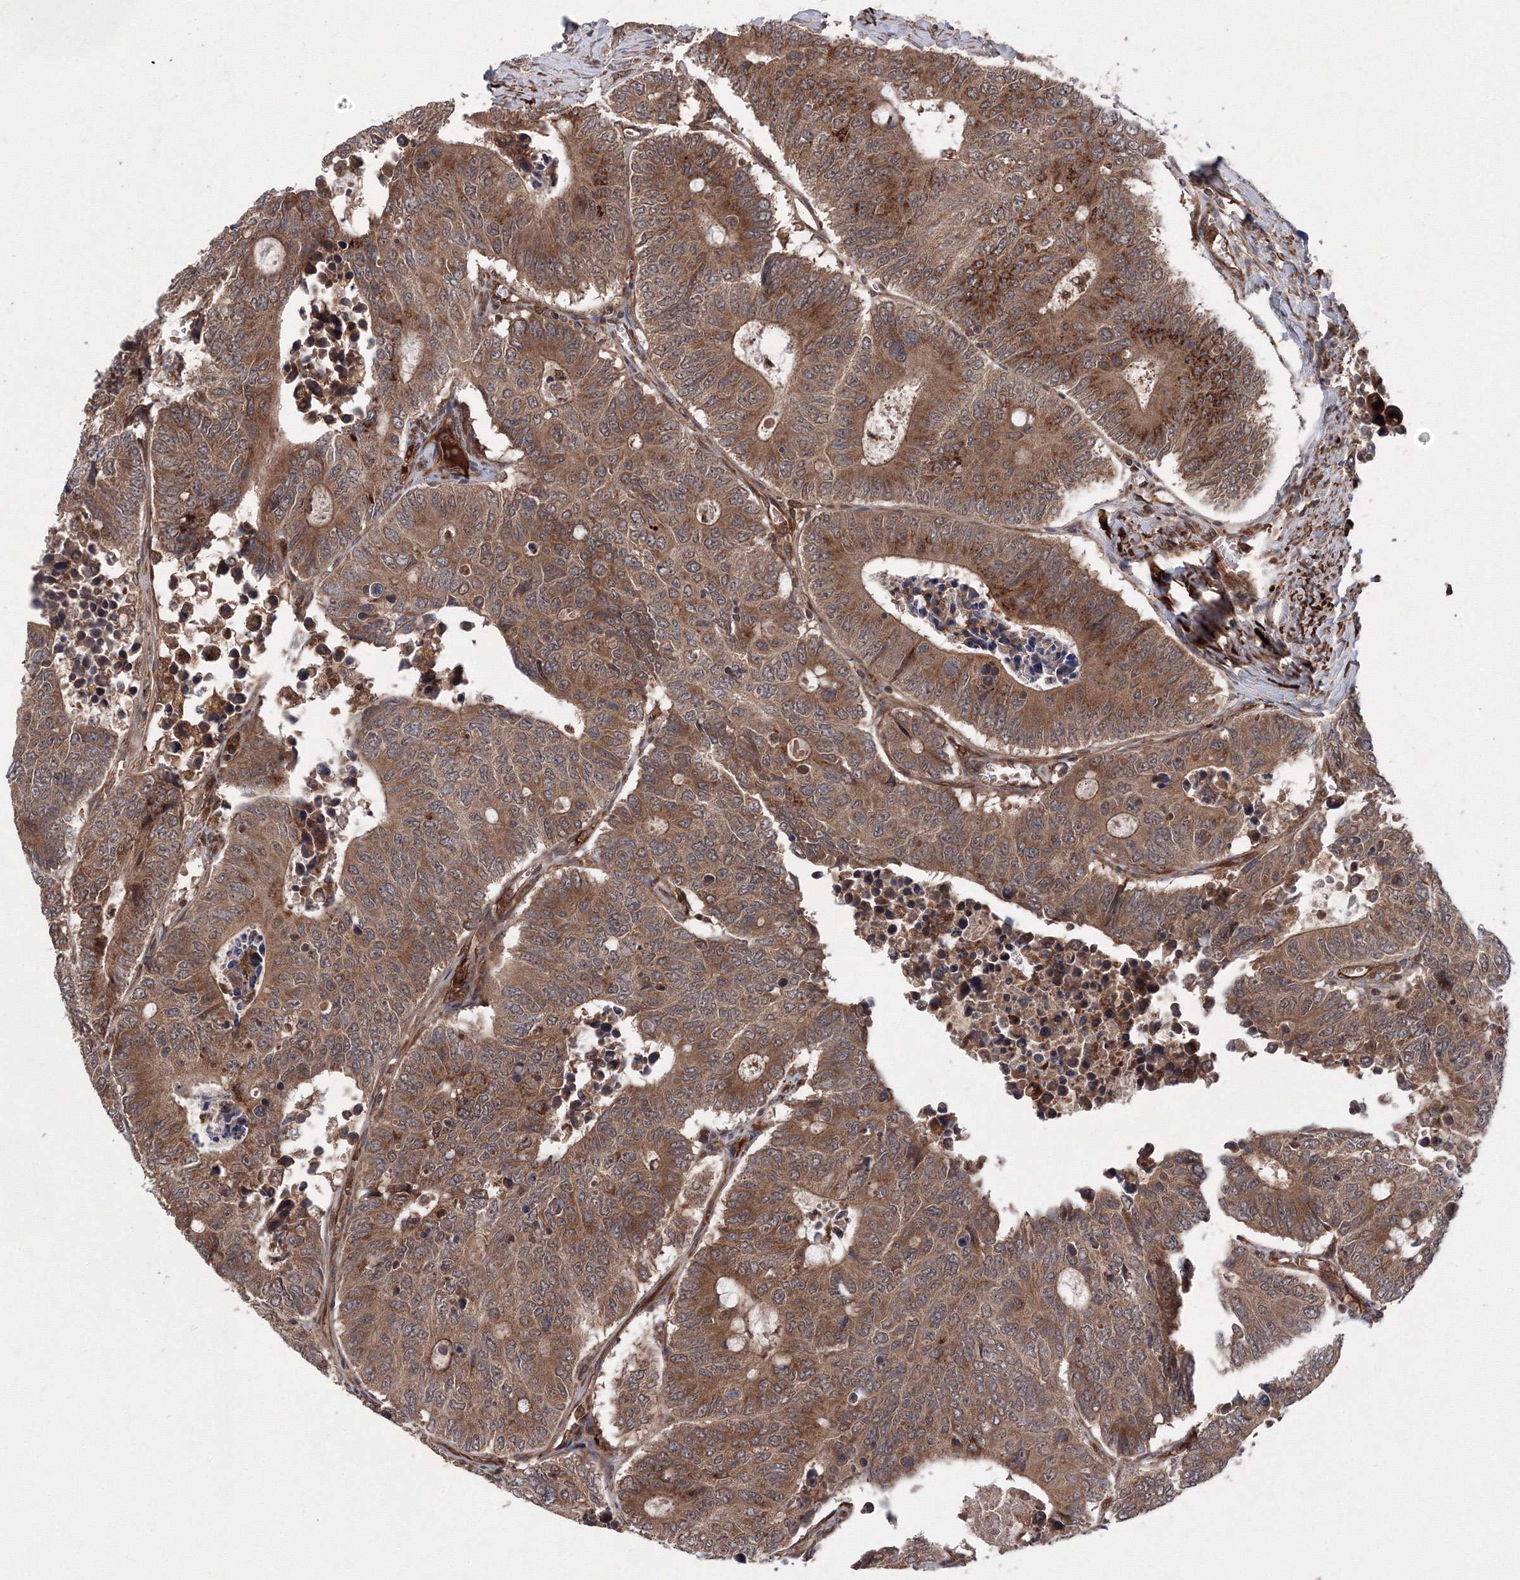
{"staining": {"intensity": "moderate", "quantity": ">75%", "location": "cytoplasmic/membranous"}, "tissue": "colorectal cancer", "cell_type": "Tumor cells", "image_type": "cancer", "snomed": [{"axis": "morphology", "description": "Adenocarcinoma, NOS"}, {"axis": "topography", "description": "Colon"}], "caption": "Immunohistochemistry of adenocarcinoma (colorectal) demonstrates medium levels of moderate cytoplasmic/membranous positivity in about >75% of tumor cells. (brown staining indicates protein expression, while blue staining denotes nuclei).", "gene": "ATG3", "patient": {"sex": "male", "age": 87}}